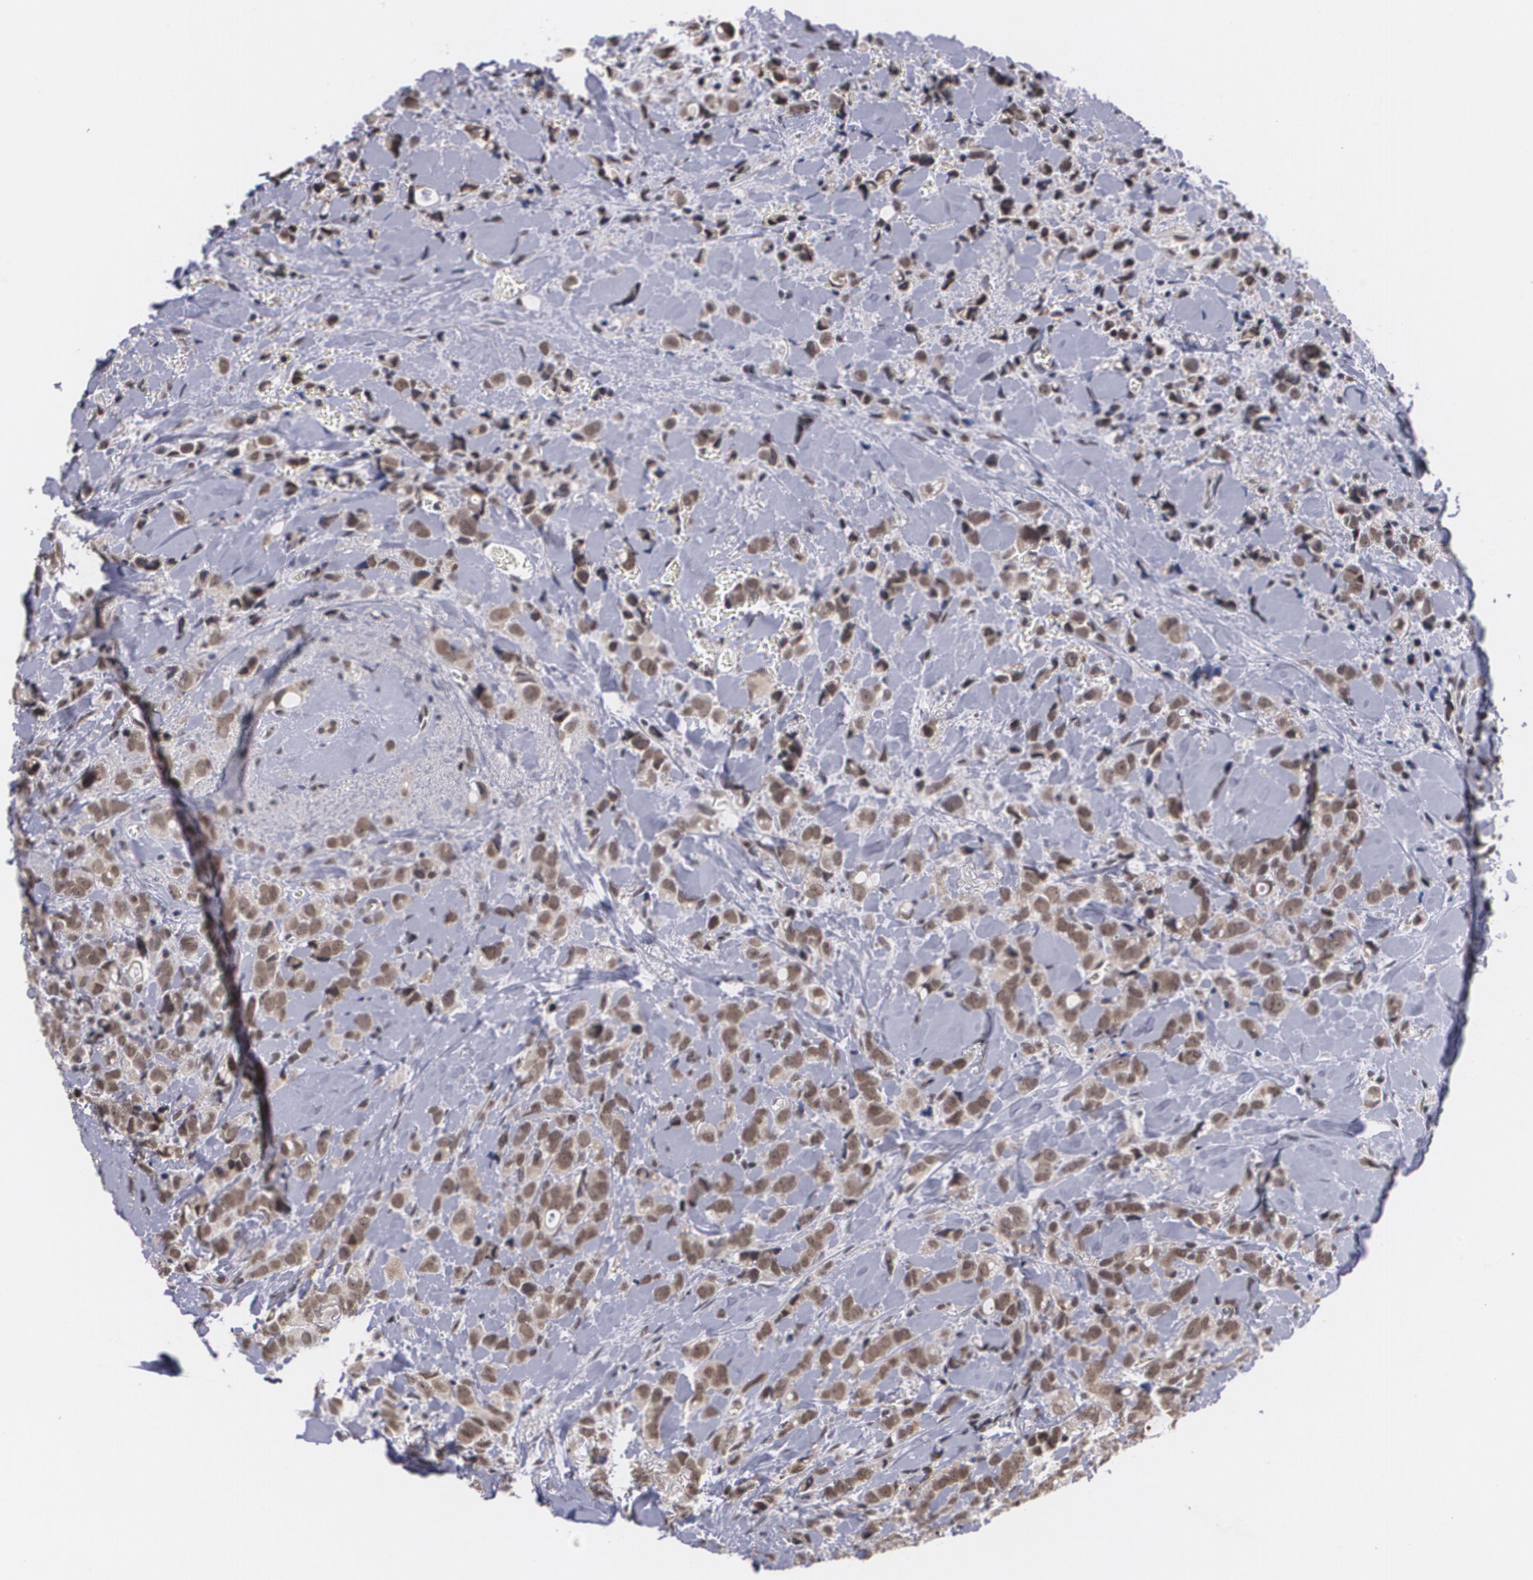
{"staining": {"intensity": "moderate", "quantity": "25%-75%", "location": "nuclear"}, "tissue": "breast cancer", "cell_type": "Tumor cells", "image_type": "cancer", "snomed": [{"axis": "morphology", "description": "Lobular carcinoma"}, {"axis": "topography", "description": "Breast"}], "caption": "Immunohistochemical staining of breast cancer shows moderate nuclear protein expression in approximately 25%-75% of tumor cells. The protein is stained brown, and the nuclei are stained in blue (DAB (3,3'-diaminobenzidine) IHC with brightfield microscopy, high magnification).", "gene": "ALX1", "patient": {"sex": "female", "age": 57}}